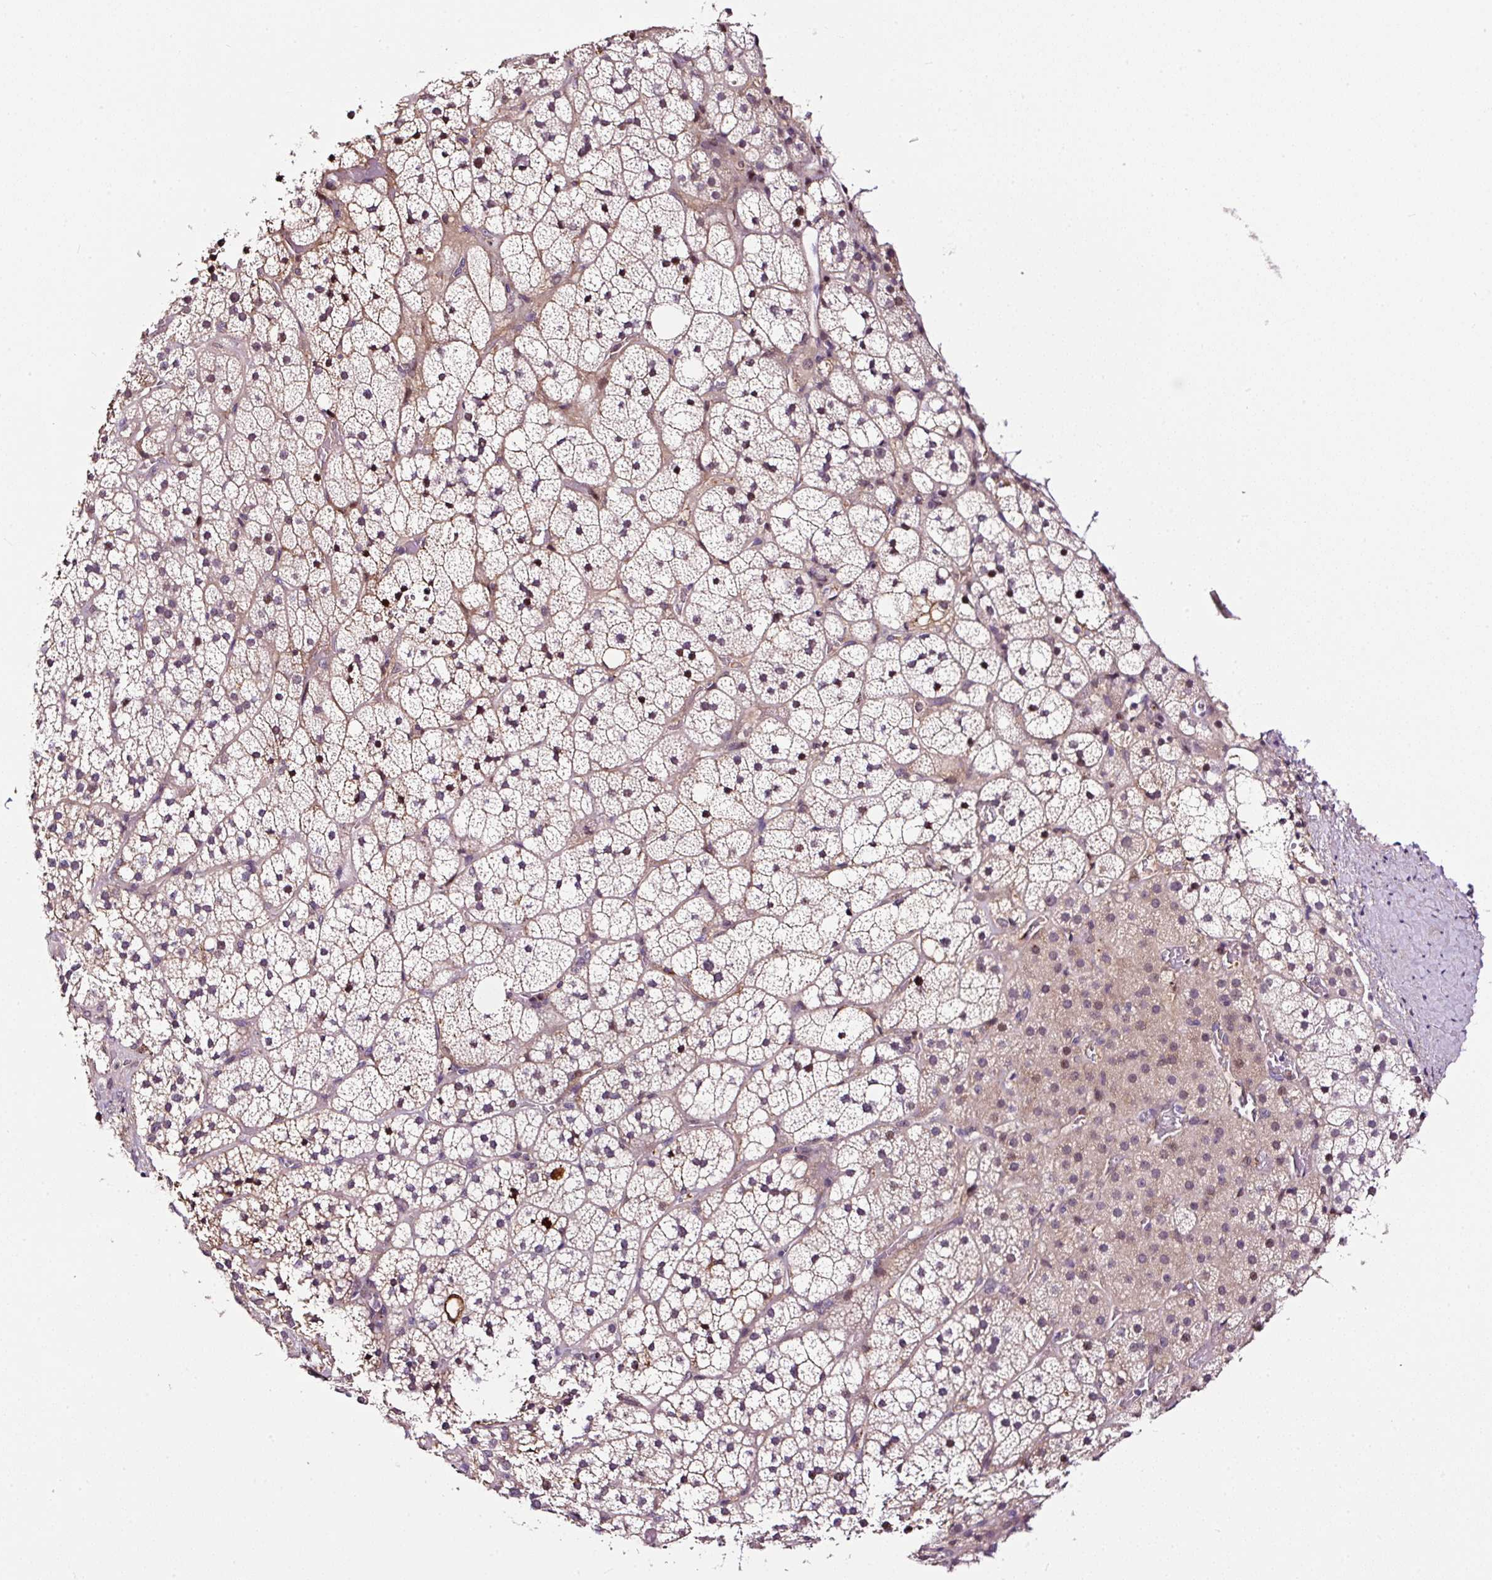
{"staining": {"intensity": "weak", "quantity": "25%-75%", "location": "cytoplasmic/membranous"}, "tissue": "adrenal gland", "cell_type": "Glandular cells", "image_type": "normal", "snomed": [{"axis": "morphology", "description": "Normal tissue, NOS"}, {"axis": "topography", "description": "Adrenal gland"}], "caption": "IHC histopathology image of benign adrenal gland stained for a protein (brown), which reveals low levels of weak cytoplasmic/membranous expression in about 25%-75% of glandular cells.", "gene": "LRRC24", "patient": {"sex": "male", "age": 53}}